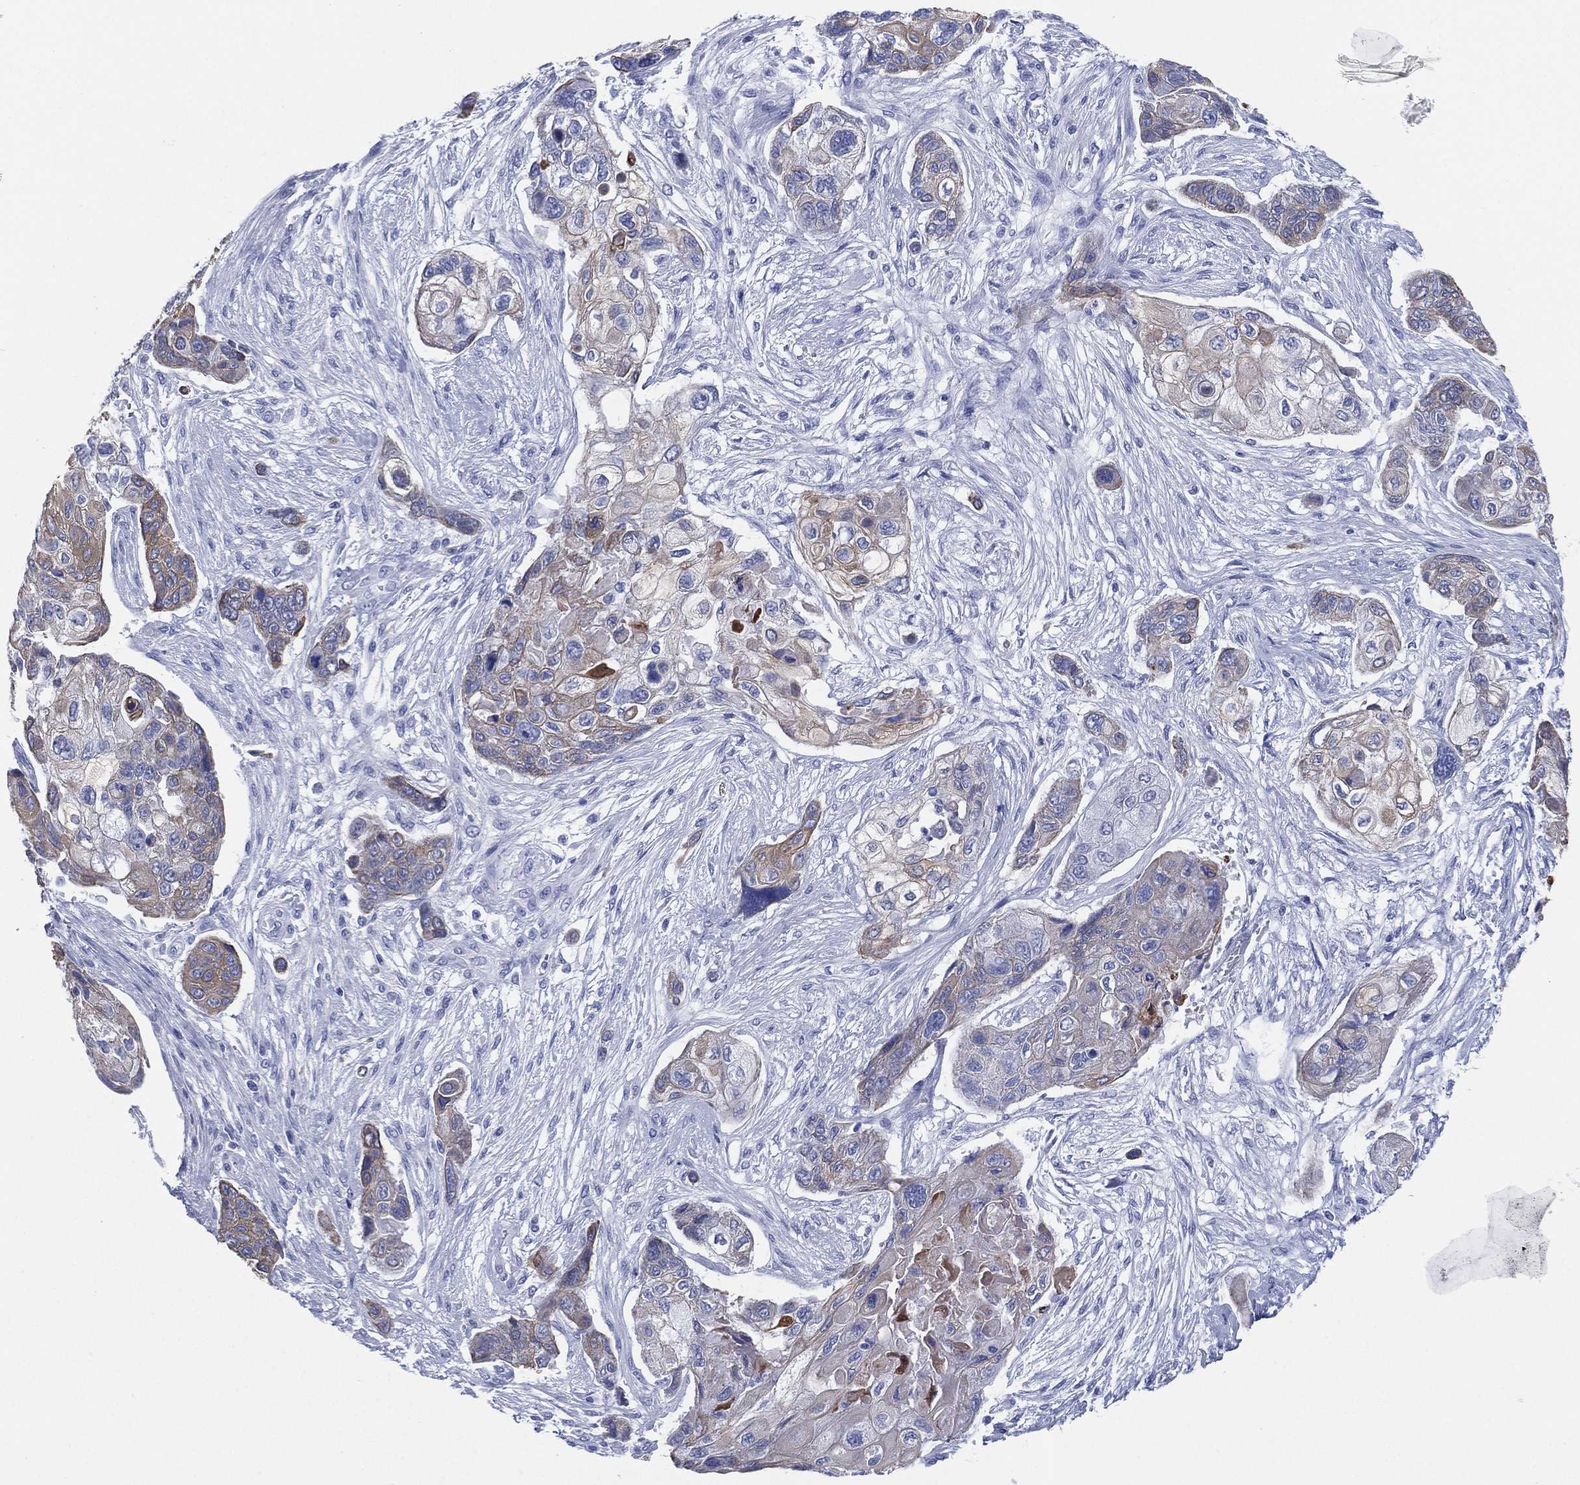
{"staining": {"intensity": "moderate", "quantity": "<25%", "location": "cytoplasmic/membranous"}, "tissue": "lung cancer", "cell_type": "Tumor cells", "image_type": "cancer", "snomed": [{"axis": "morphology", "description": "Squamous cell carcinoma, NOS"}, {"axis": "topography", "description": "Lung"}], "caption": "Lung cancer stained for a protein shows moderate cytoplasmic/membranous positivity in tumor cells.", "gene": "CD79A", "patient": {"sex": "male", "age": 69}}